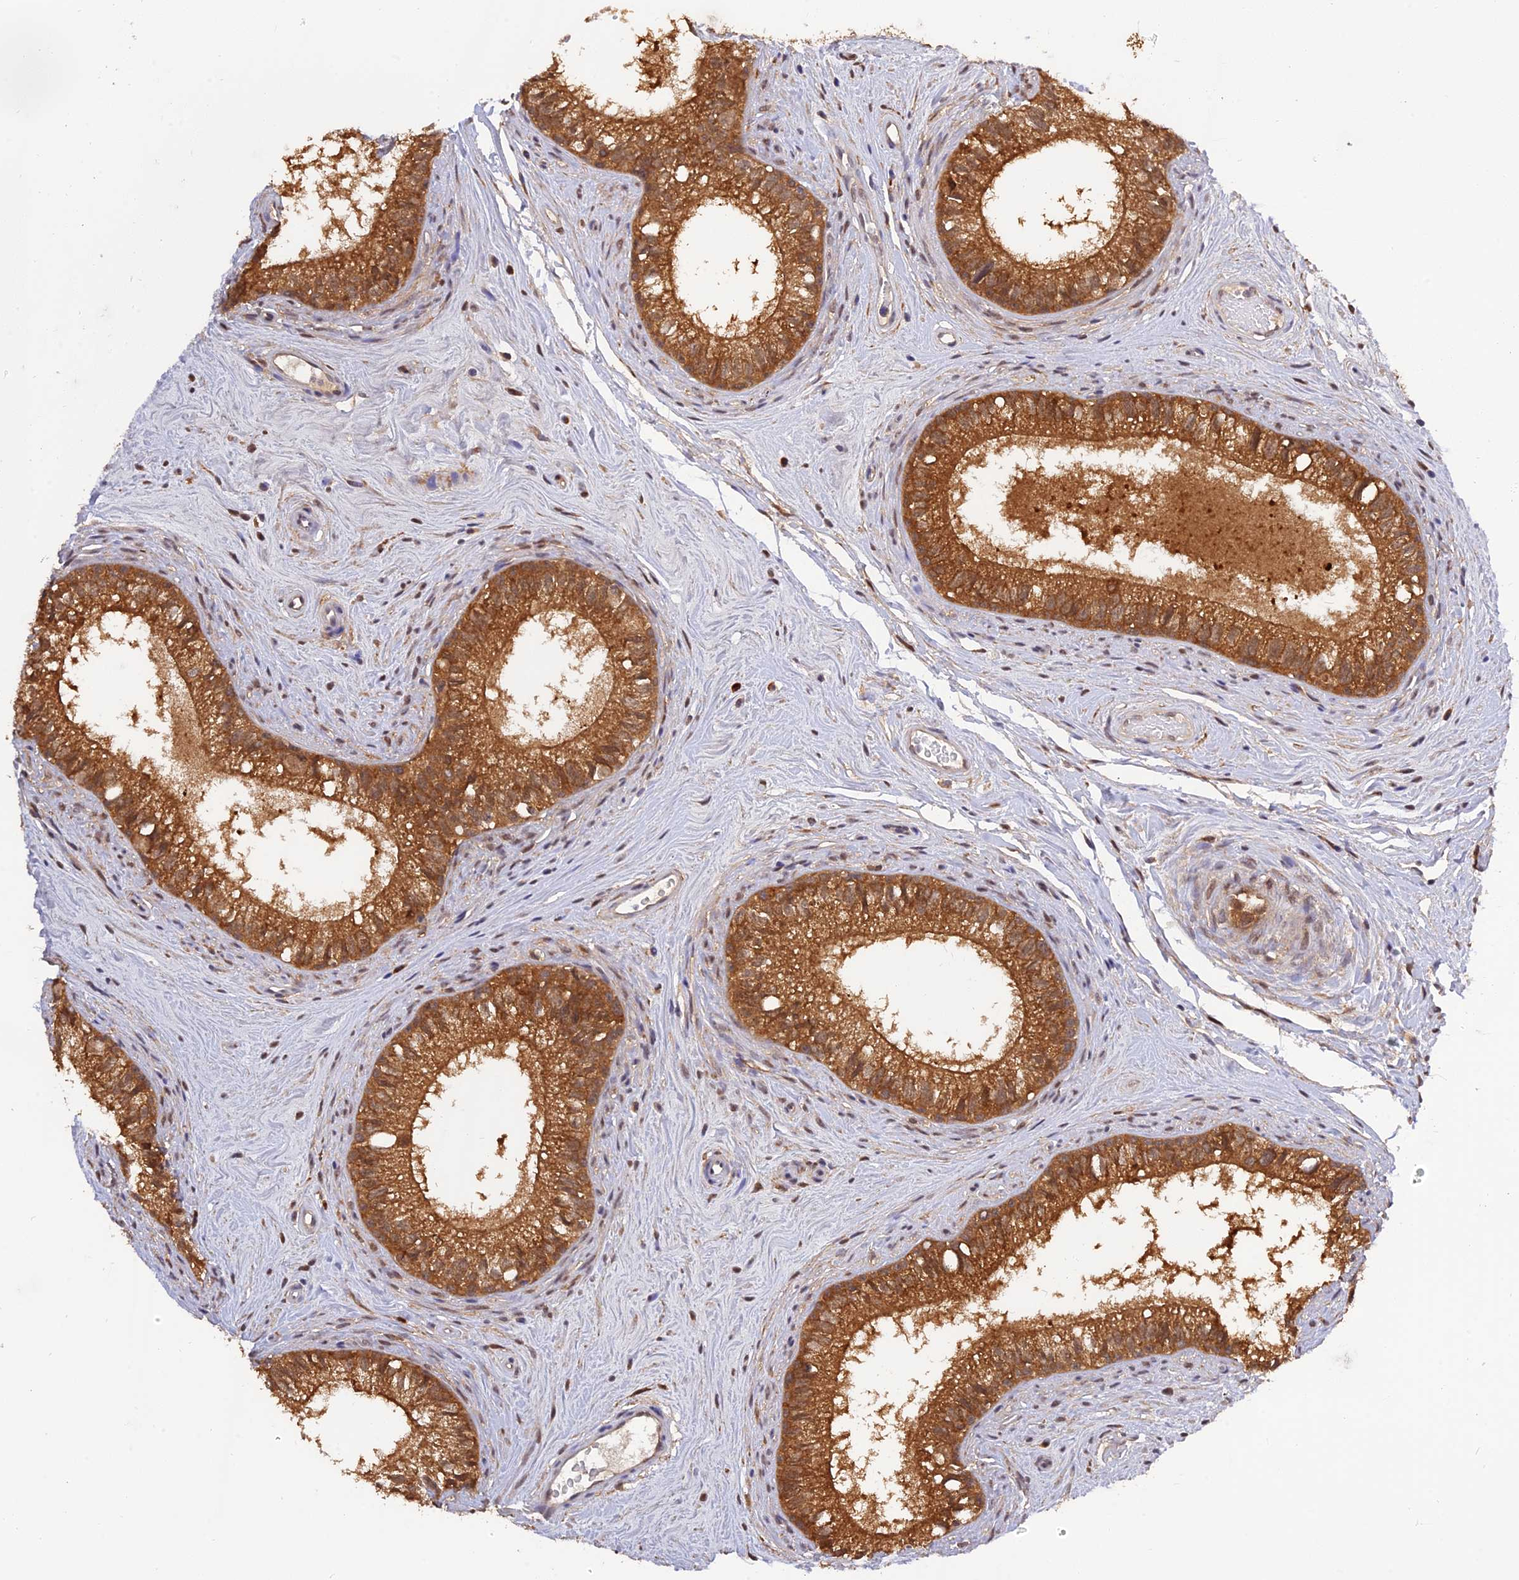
{"staining": {"intensity": "strong", "quantity": ">75%", "location": "cytoplasmic/membranous"}, "tissue": "epididymis", "cell_type": "Glandular cells", "image_type": "normal", "snomed": [{"axis": "morphology", "description": "Normal tissue, NOS"}, {"axis": "topography", "description": "Epididymis"}], "caption": "DAB (3,3'-diaminobenzidine) immunohistochemical staining of unremarkable epididymis shows strong cytoplasmic/membranous protein positivity in about >75% of glandular cells.", "gene": "MNS1", "patient": {"sex": "male", "age": 71}}